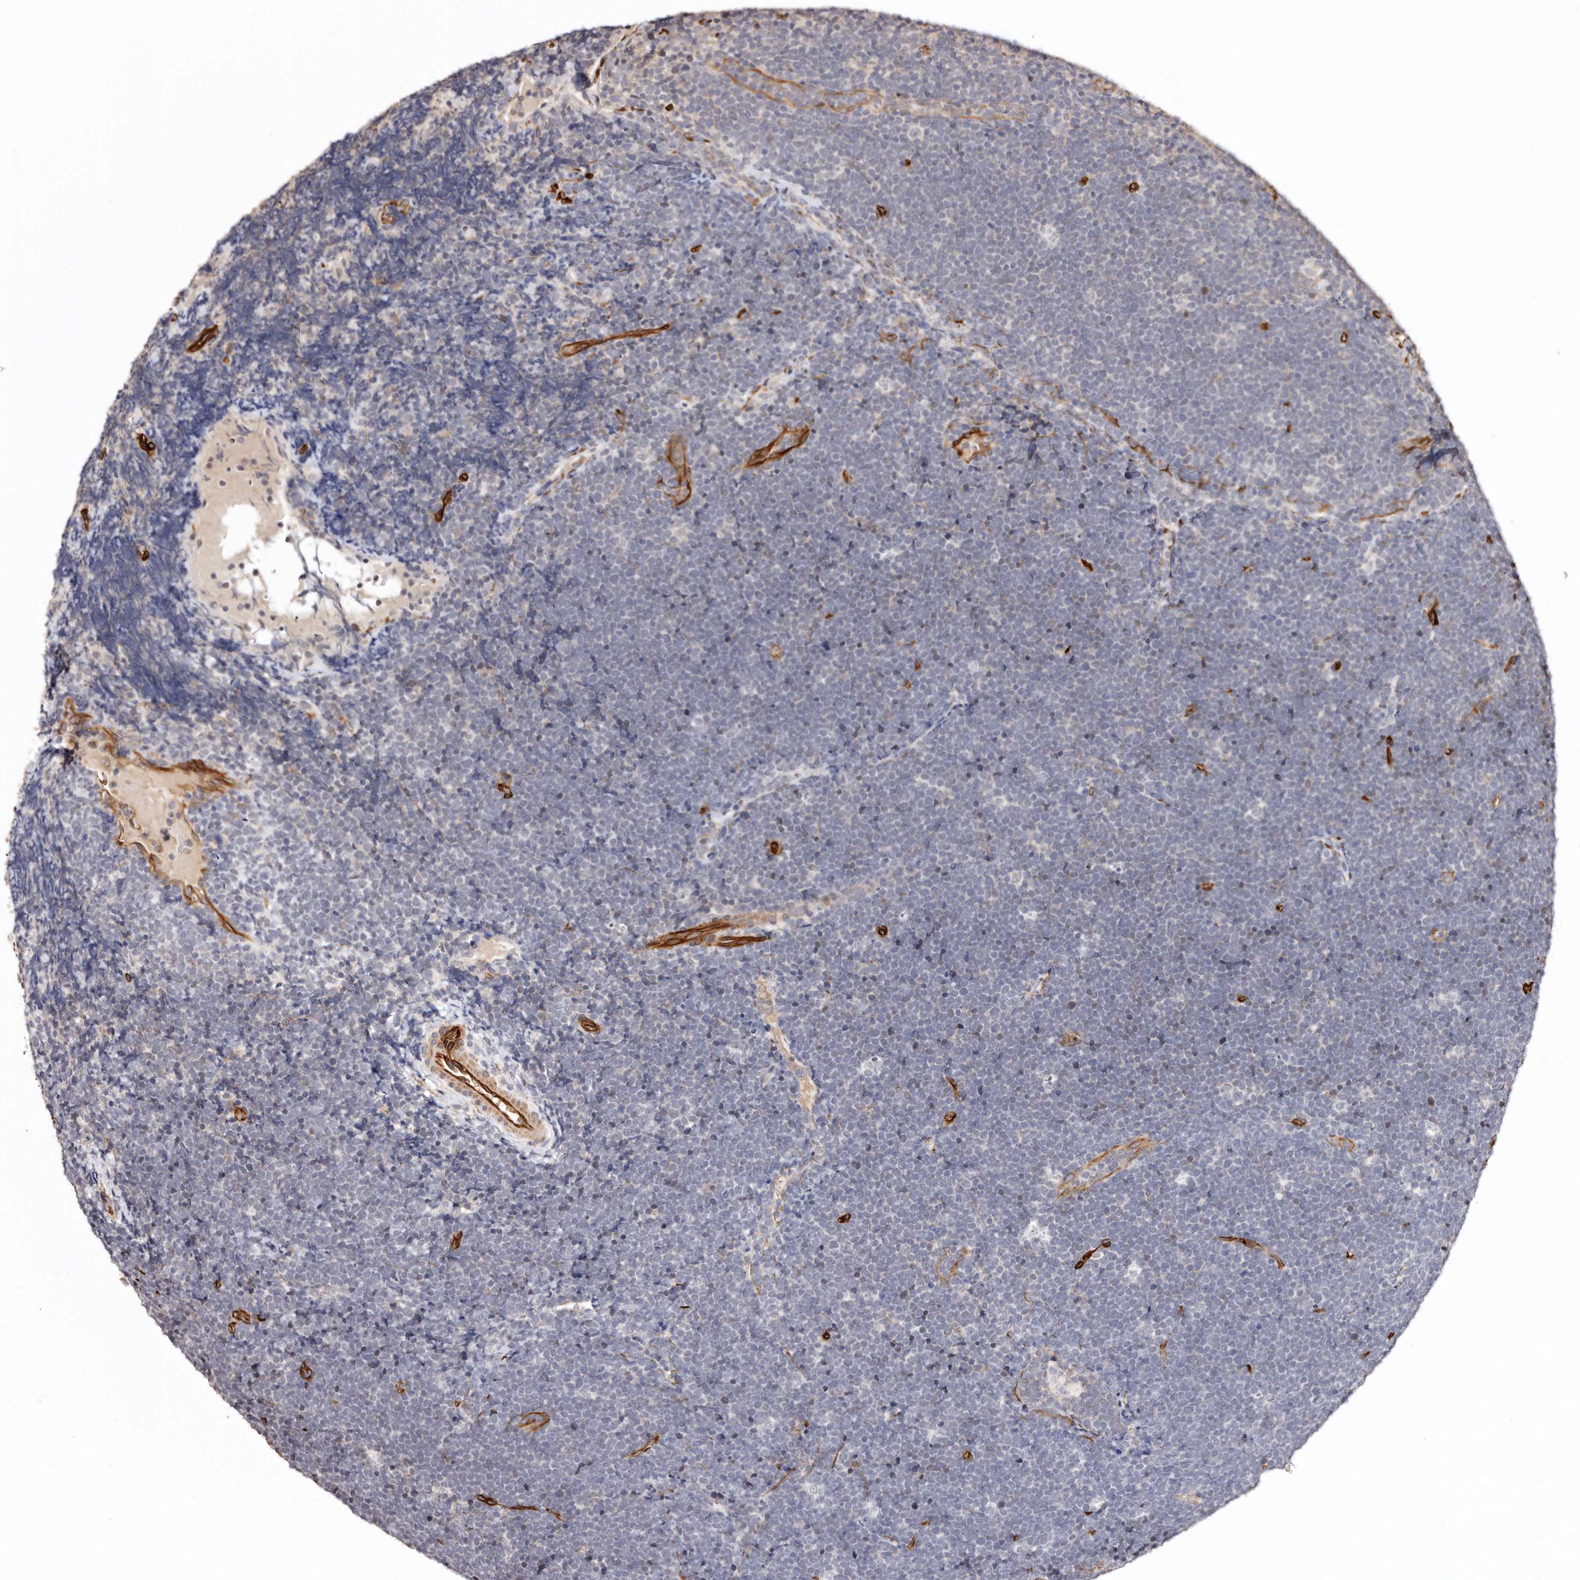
{"staining": {"intensity": "negative", "quantity": "none", "location": "none"}, "tissue": "lymphoma", "cell_type": "Tumor cells", "image_type": "cancer", "snomed": [{"axis": "morphology", "description": "Malignant lymphoma, non-Hodgkin's type, High grade"}, {"axis": "topography", "description": "Lymph node"}], "caption": "DAB (3,3'-diaminobenzidine) immunohistochemical staining of human malignant lymphoma, non-Hodgkin's type (high-grade) demonstrates no significant expression in tumor cells.", "gene": "ZNF557", "patient": {"sex": "male", "age": 13}}